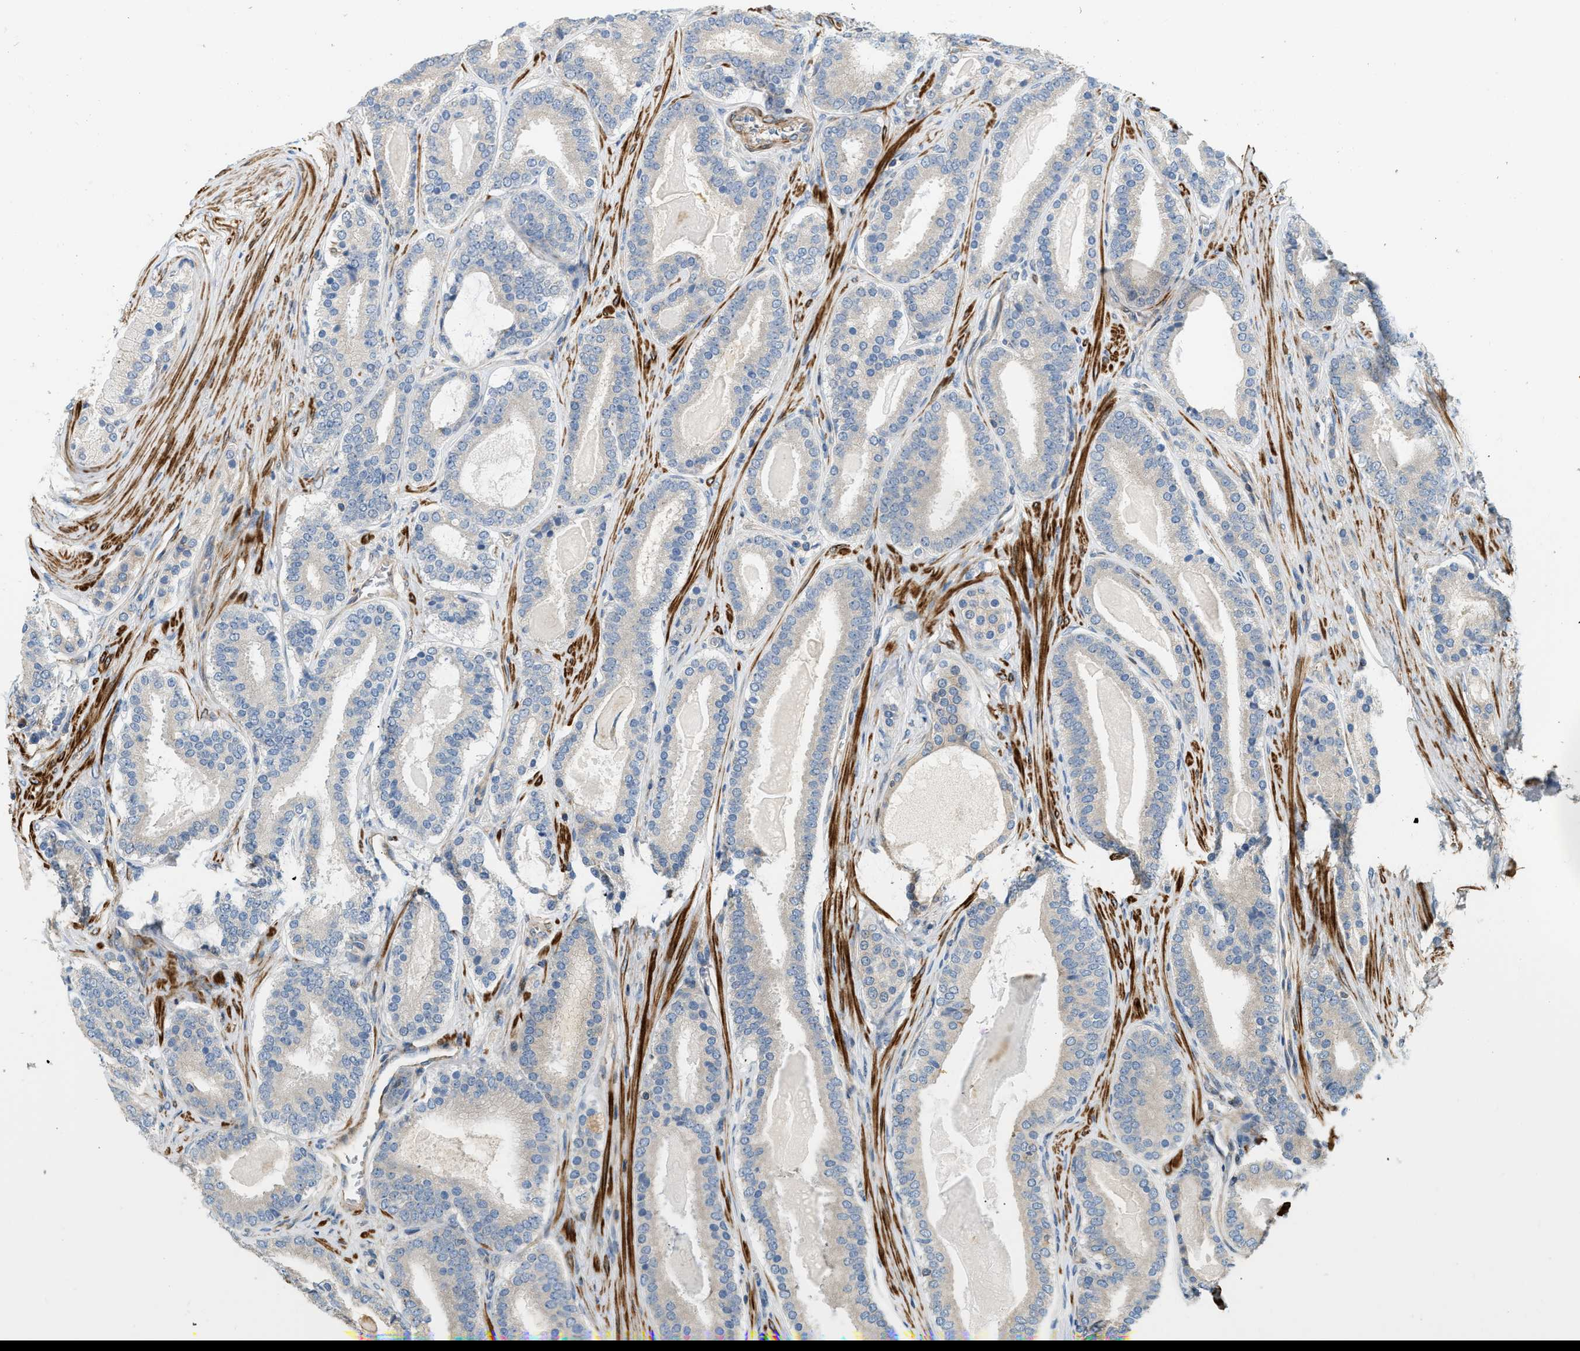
{"staining": {"intensity": "negative", "quantity": "none", "location": "none"}, "tissue": "prostate cancer", "cell_type": "Tumor cells", "image_type": "cancer", "snomed": [{"axis": "morphology", "description": "Adenocarcinoma, High grade"}, {"axis": "topography", "description": "Prostate"}], "caption": "High magnification brightfield microscopy of prostate cancer (high-grade adenocarcinoma) stained with DAB (brown) and counterstained with hematoxylin (blue): tumor cells show no significant staining.", "gene": "BTN3A2", "patient": {"sex": "male", "age": 60}}